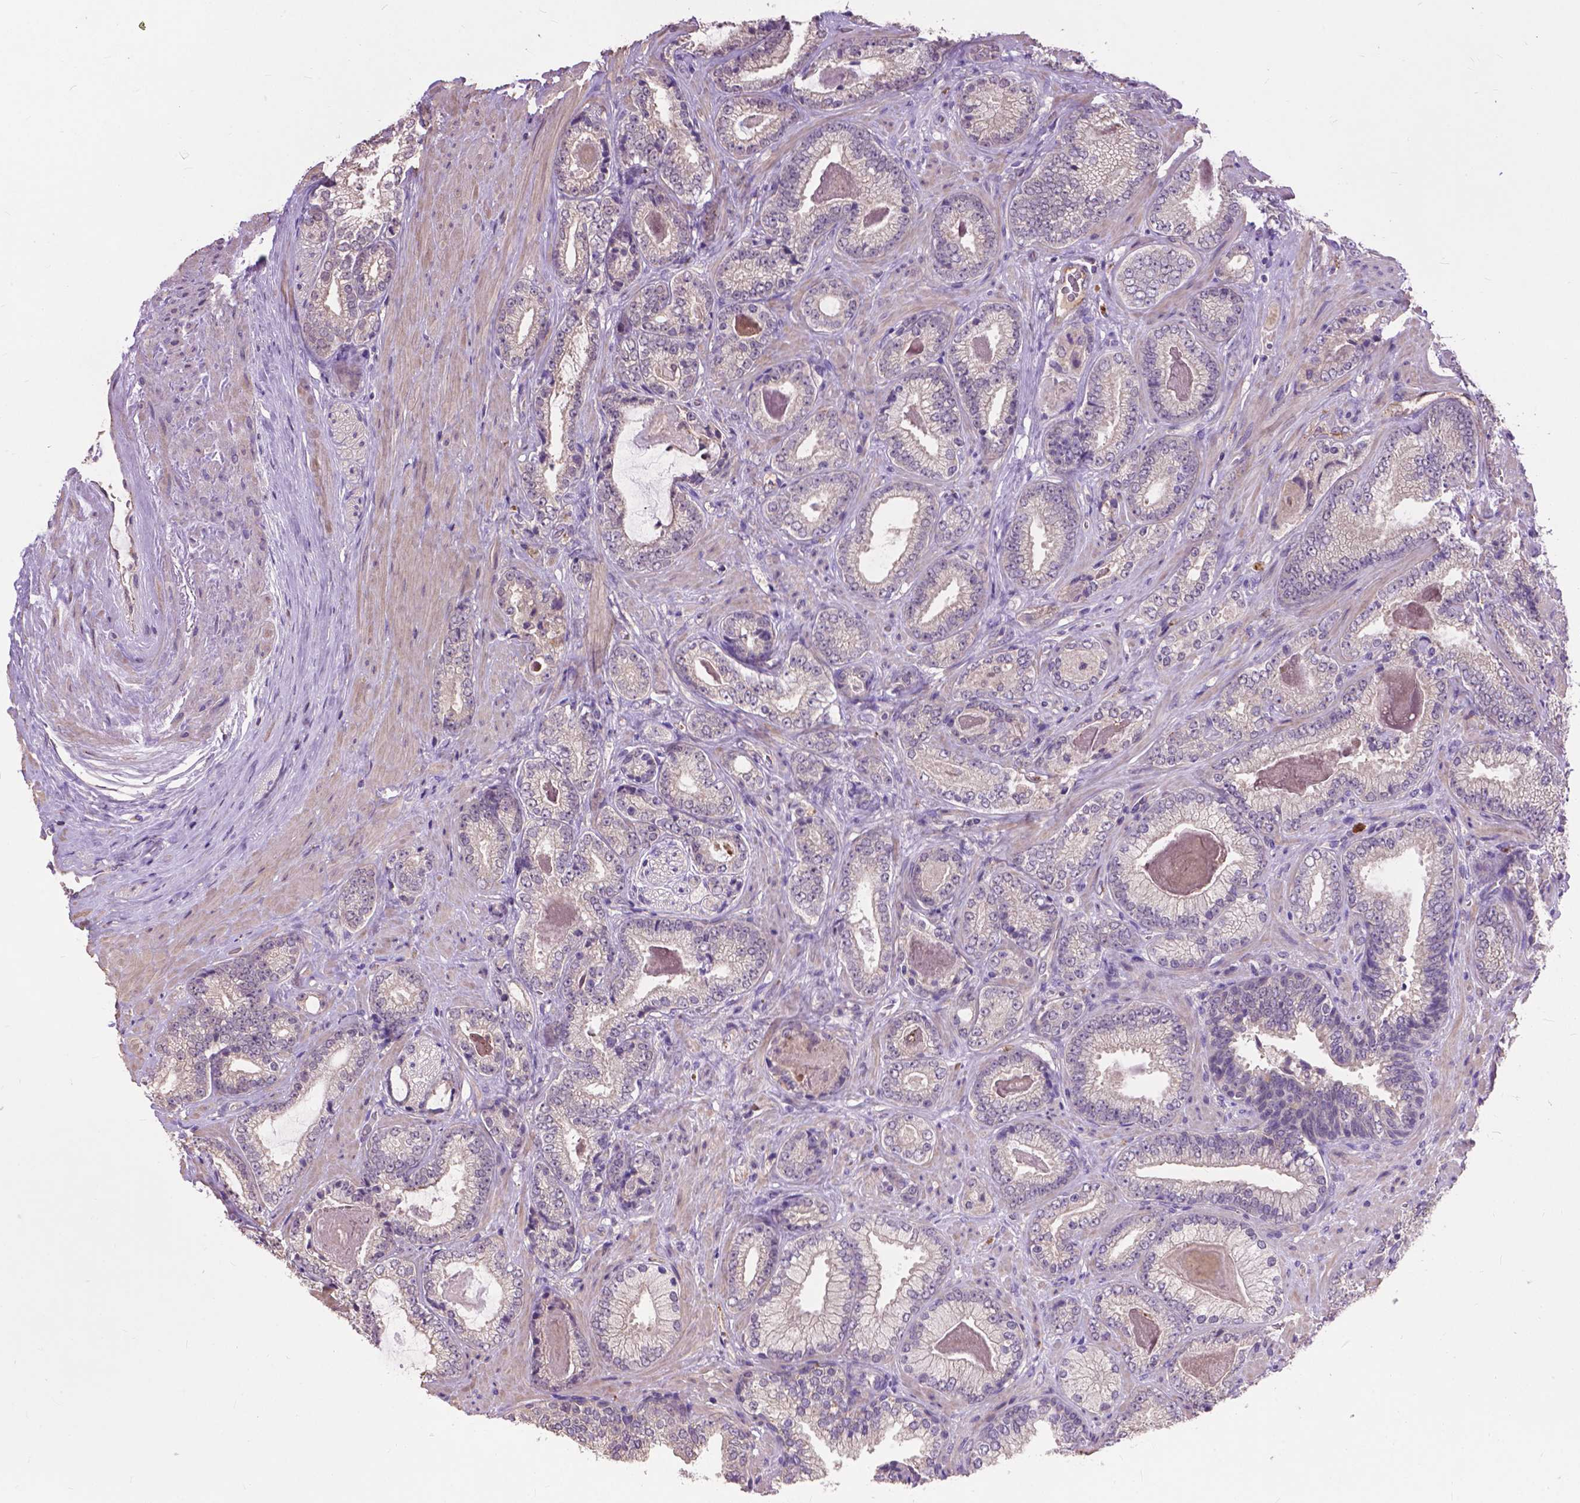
{"staining": {"intensity": "negative", "quantity": "none", "location": "none"}, "tissue": "prostate cancer", "cell_type": "Tumor cells", "image_type": "cancer", "snomed": [{"axis": "morphology", "description": "Adenocarcinoma, Low grade"}, {"axis": "topography", "description": "Prostate"}], "caption": "This is an immunohistochemistry micrograph of prostate adenocarcinoma (low-grade). There is no staining in tumor cells.", "gene": "ZNF337", "patient": {"sex": "male", "age": 61}}